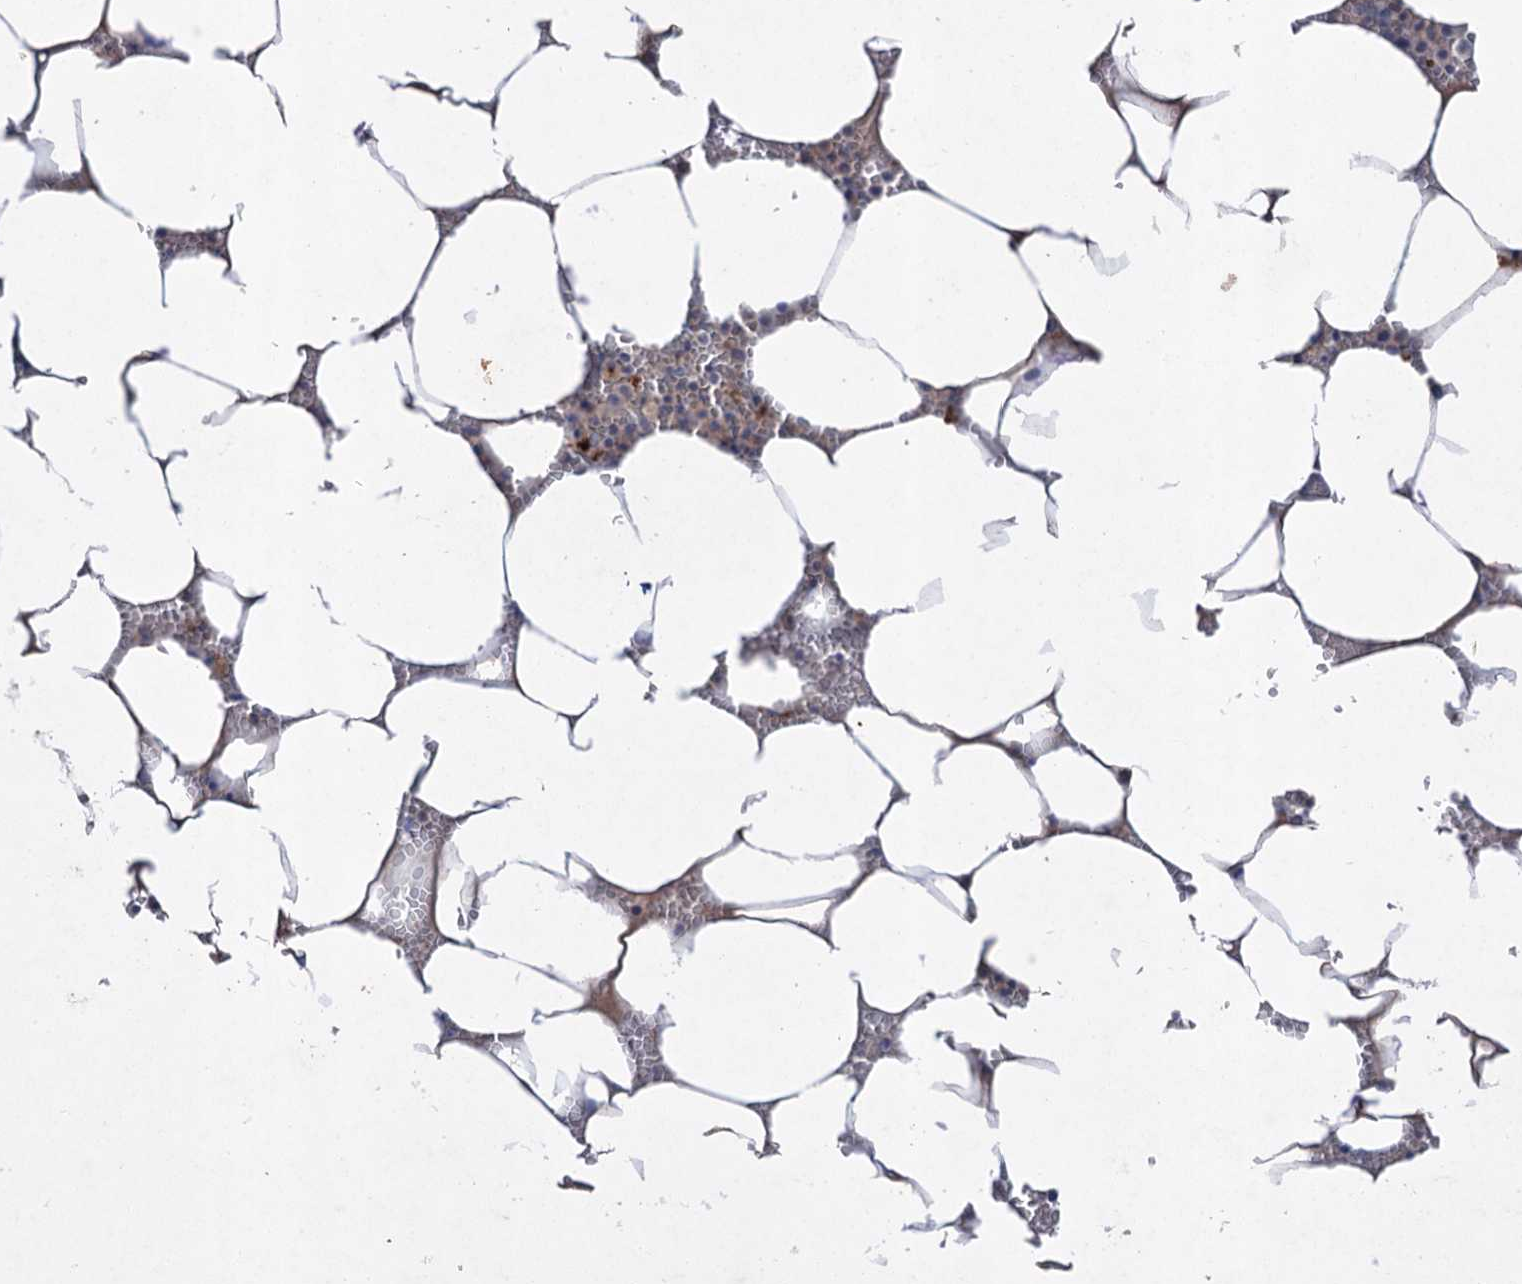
{"staining": {"intensity": "negative", "quantity": "none", "location": "none"}, "tissue": "bone marrow", "cell_type": "Hematopoietic cells", "image_type": "normal", "snomed": [{"axis": "morphology", "description": "Normal tissue, NOS"}, {"axis": "topography", "description": "Bone marrow"}], "caption": "Photomicrograph shows no protein expression in hematopoietic cells of normal bone marrow.", "gene": "ATP4A", "patient": {"sex": "male", "age": 70}}